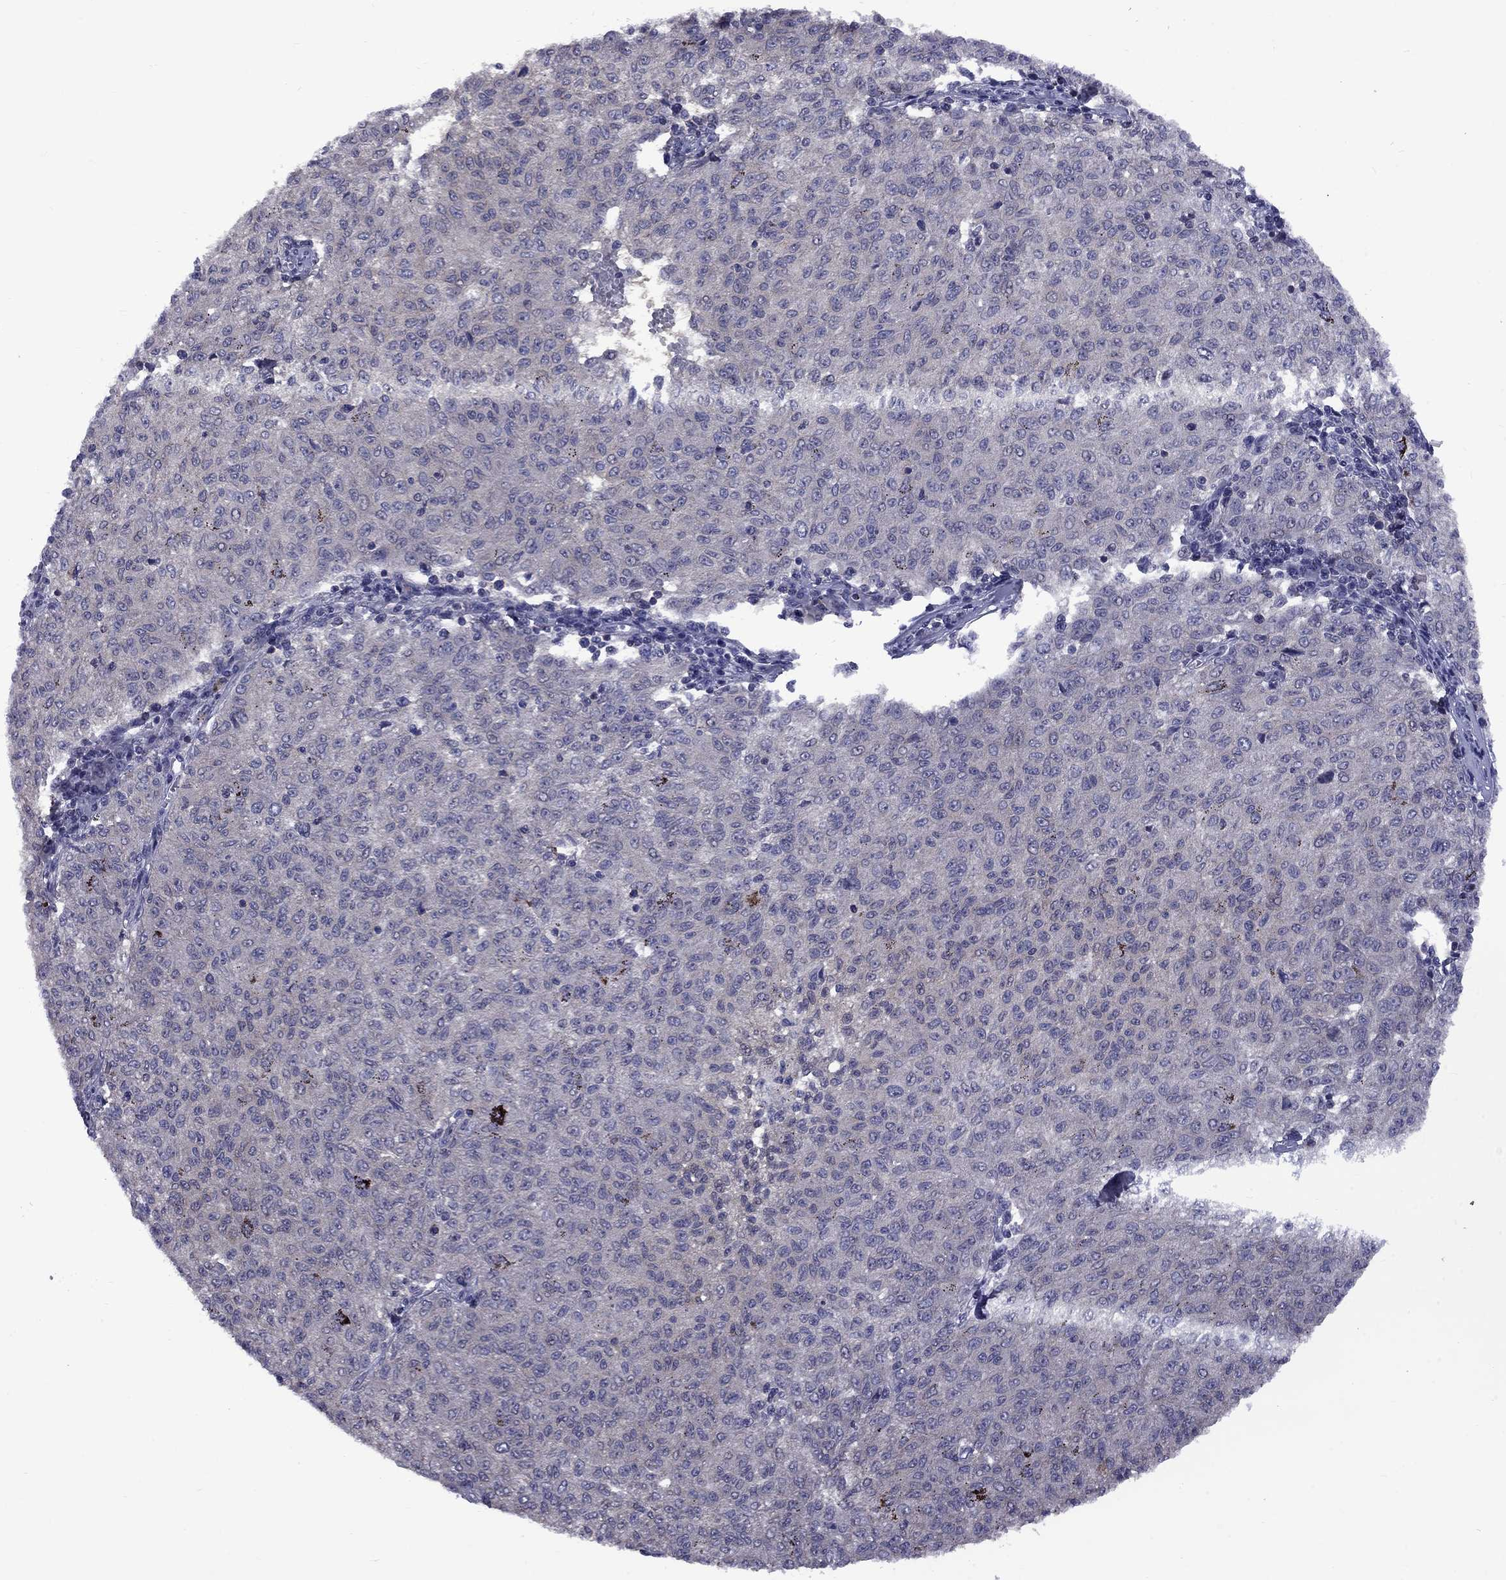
{"staining": {"intensity": "negative", "quantity": "none", "location": "none"}, "tissue": "melanoma", "cell_type": "Tumor cells", "image_type": "cancer", "snomed": [{"axis": "morphology", "description": "Malignant melanoma, NOS"}, {"axis": "topography", "description": "Skin"}], "caption": "A high-resolution histopathology image shows immunohistochemistry staining of melanoma, which shows no significant positivity in tumor cells.", "gene": "SNTA1", "patient": {"sex": "female", "age": 72}}